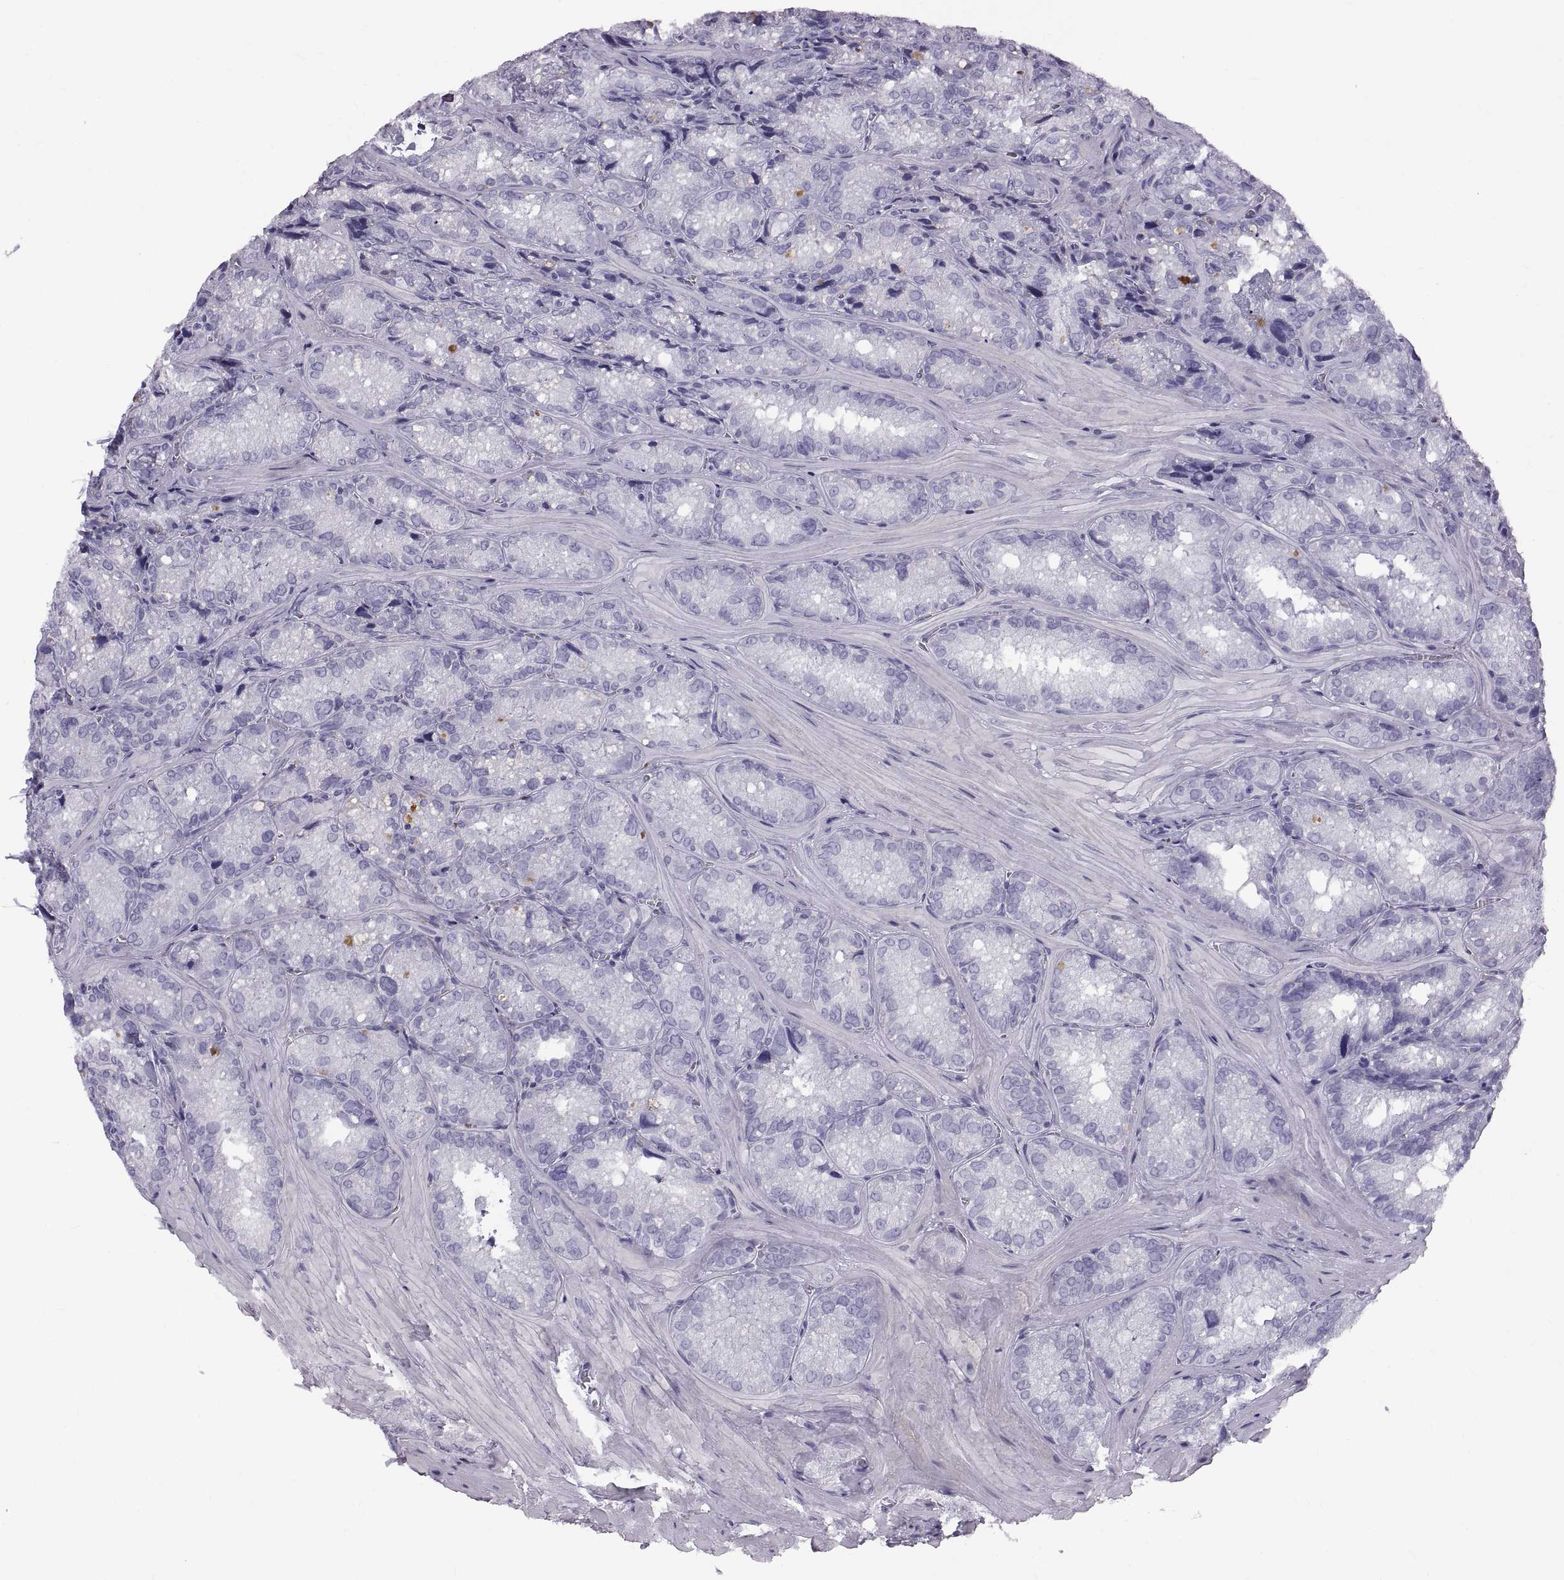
{"staining": {"intensity": "negative", "quantity": "none", "location": "none"}, "tissue": "seminal vesicle", "cell_type": "Glandular cells", "image_type": "normal", "snomed": [{"axis": "morphology", "description": "Normal tissue, NOS"}, {"axis": "topography", "description": "Seminal veicle"}], "caption": "There is no significant staining in glandular cells of seminal vesicle. (DAB (3,3'-diaminobenzidine) immunohistochemistry (IHC) with hematoxylin counter stain).", "gene": "WFDC8", "patient": {"sex": "male", "age": 57}}